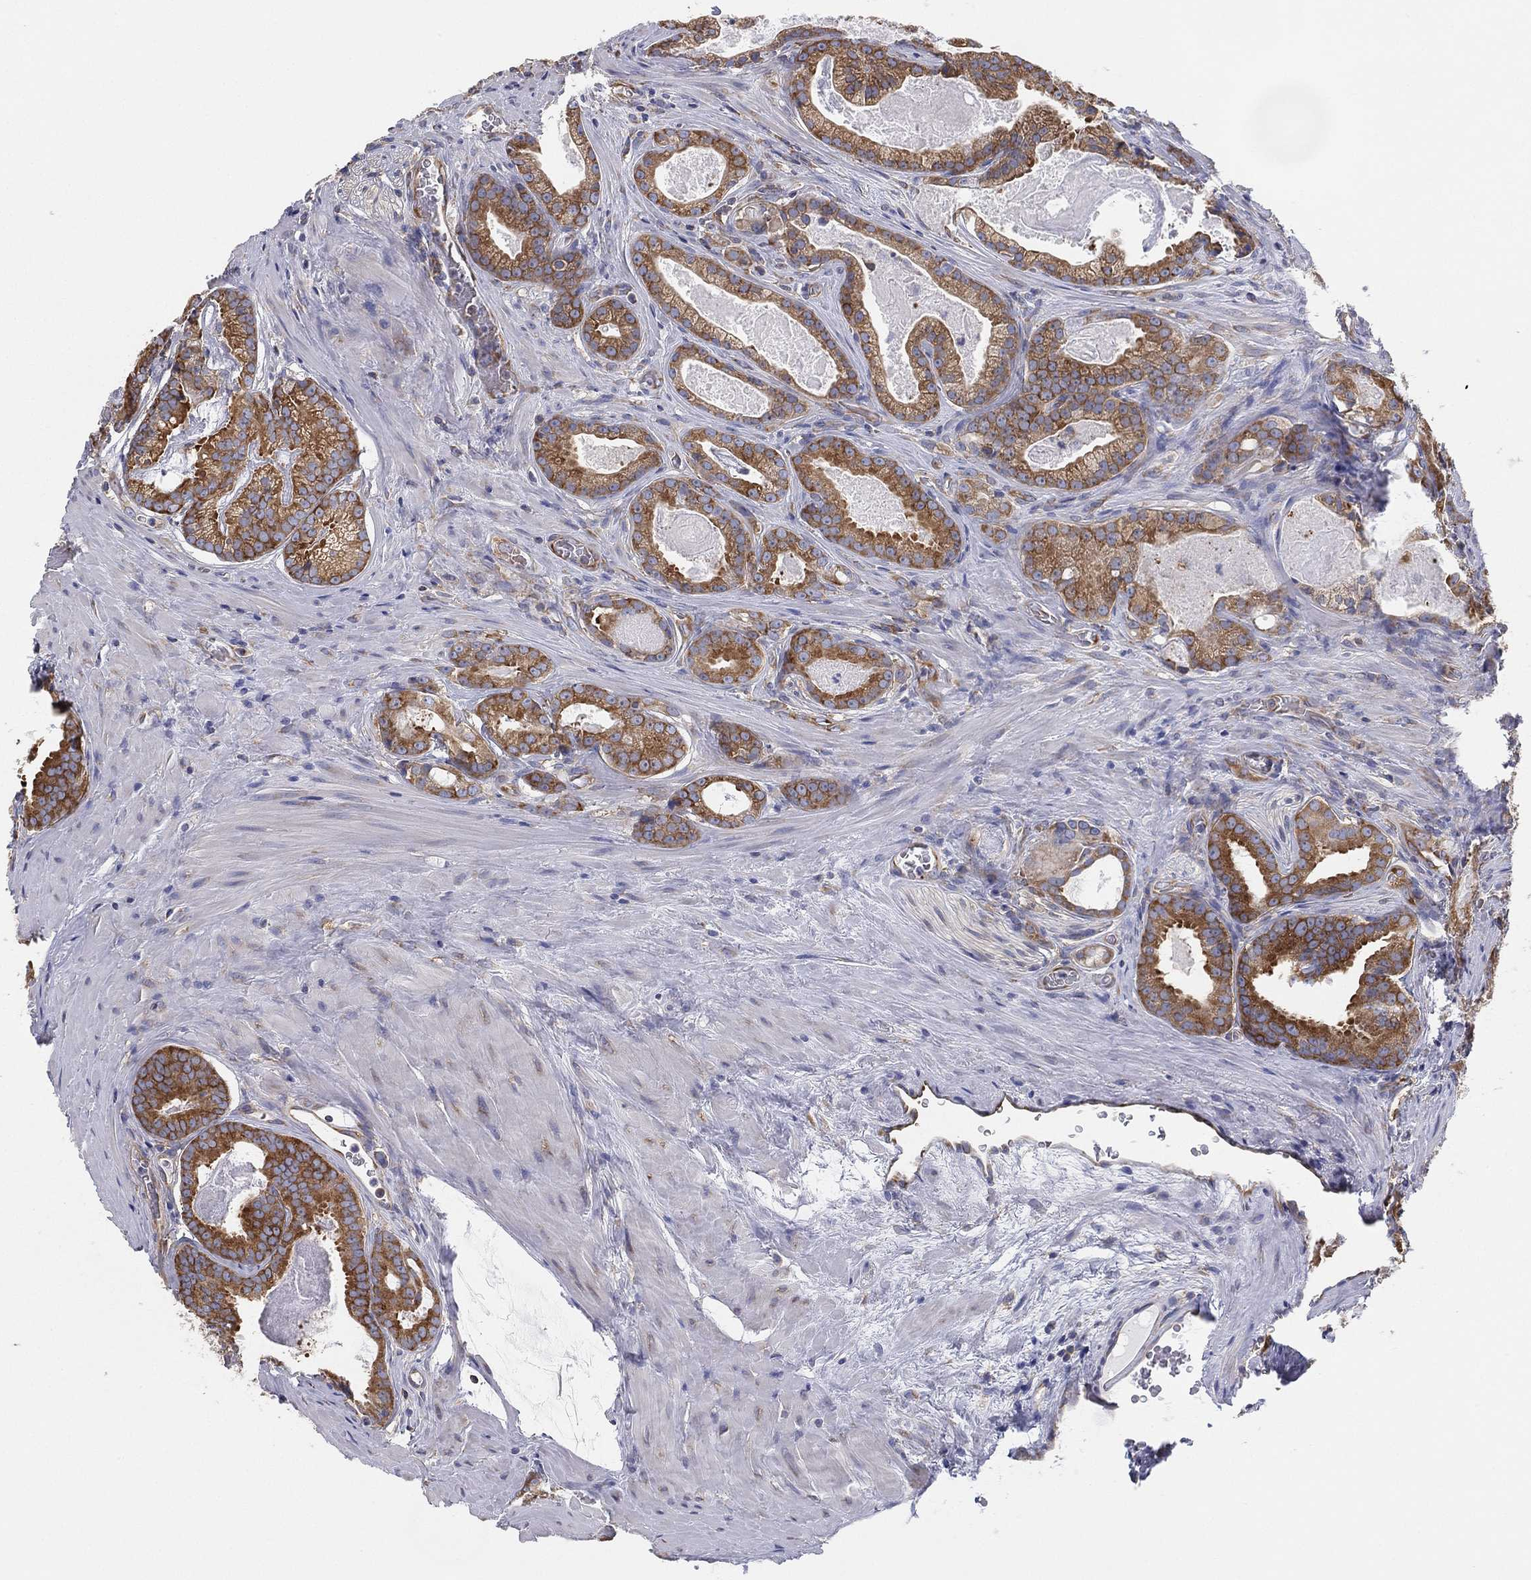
{"staining": {"intensity": "moderate", "quantity": "25%-75%", "location": "cytoplasmic/membranous"}, "tissue": "prostate cancer", "cell_type": "Tumor cells", "image_type": "cancer", "snomed": [{"axis": "morphology", "description": "Adenocarcinoma, NOS"}, {"axis": "topography", "description": "Prostate"}], "caption": "A high-resolution micrograph shows immunohistochemistry staining of prostate cancer, which displays moderate cytoplasmic/membranous staining in approximately 25%-75% of tumor cells.", "gene": "FARSA", "patient": {"sex": "male", "age": 61}}